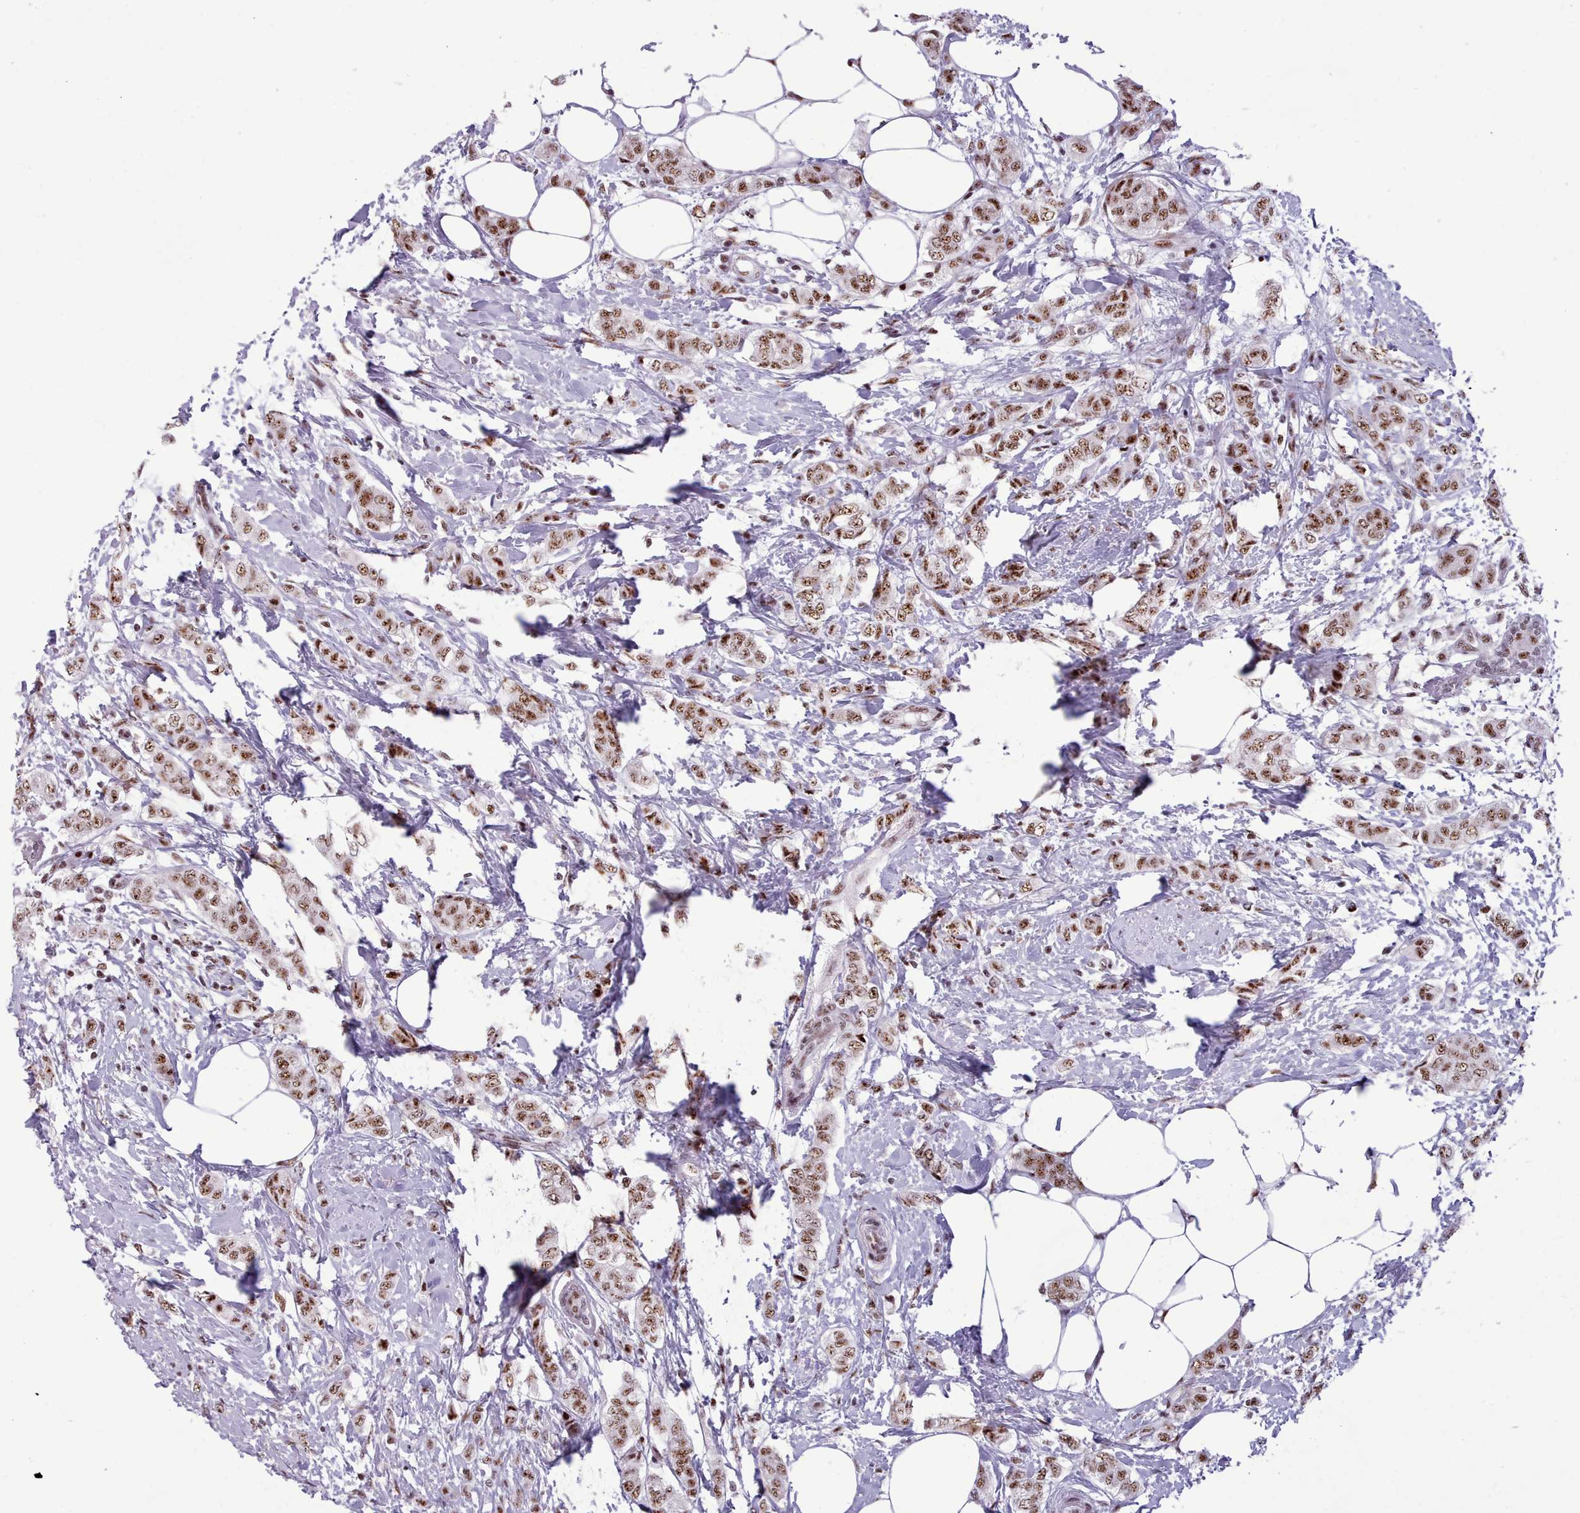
{"staining": {"intensity": "moderate", "quantity": ">75%", "location": "nuclear"}, "tissue": "breast cancer", "cell_type": "Tumor cells", "image_type": "cancer", "snomed": [{"axis": "morphology", "description": "Duct carcinoma"}, {"axis": "topography", "description": "Breast"}], "caption": "Brown immunohistochemical staining in human breast intraductal carcinoma reveals moderate nuclear positivity in approximately >75% of tumor cells.", "gene": "TMEM35B", "patient": {"sex": "female", "age": 72}}